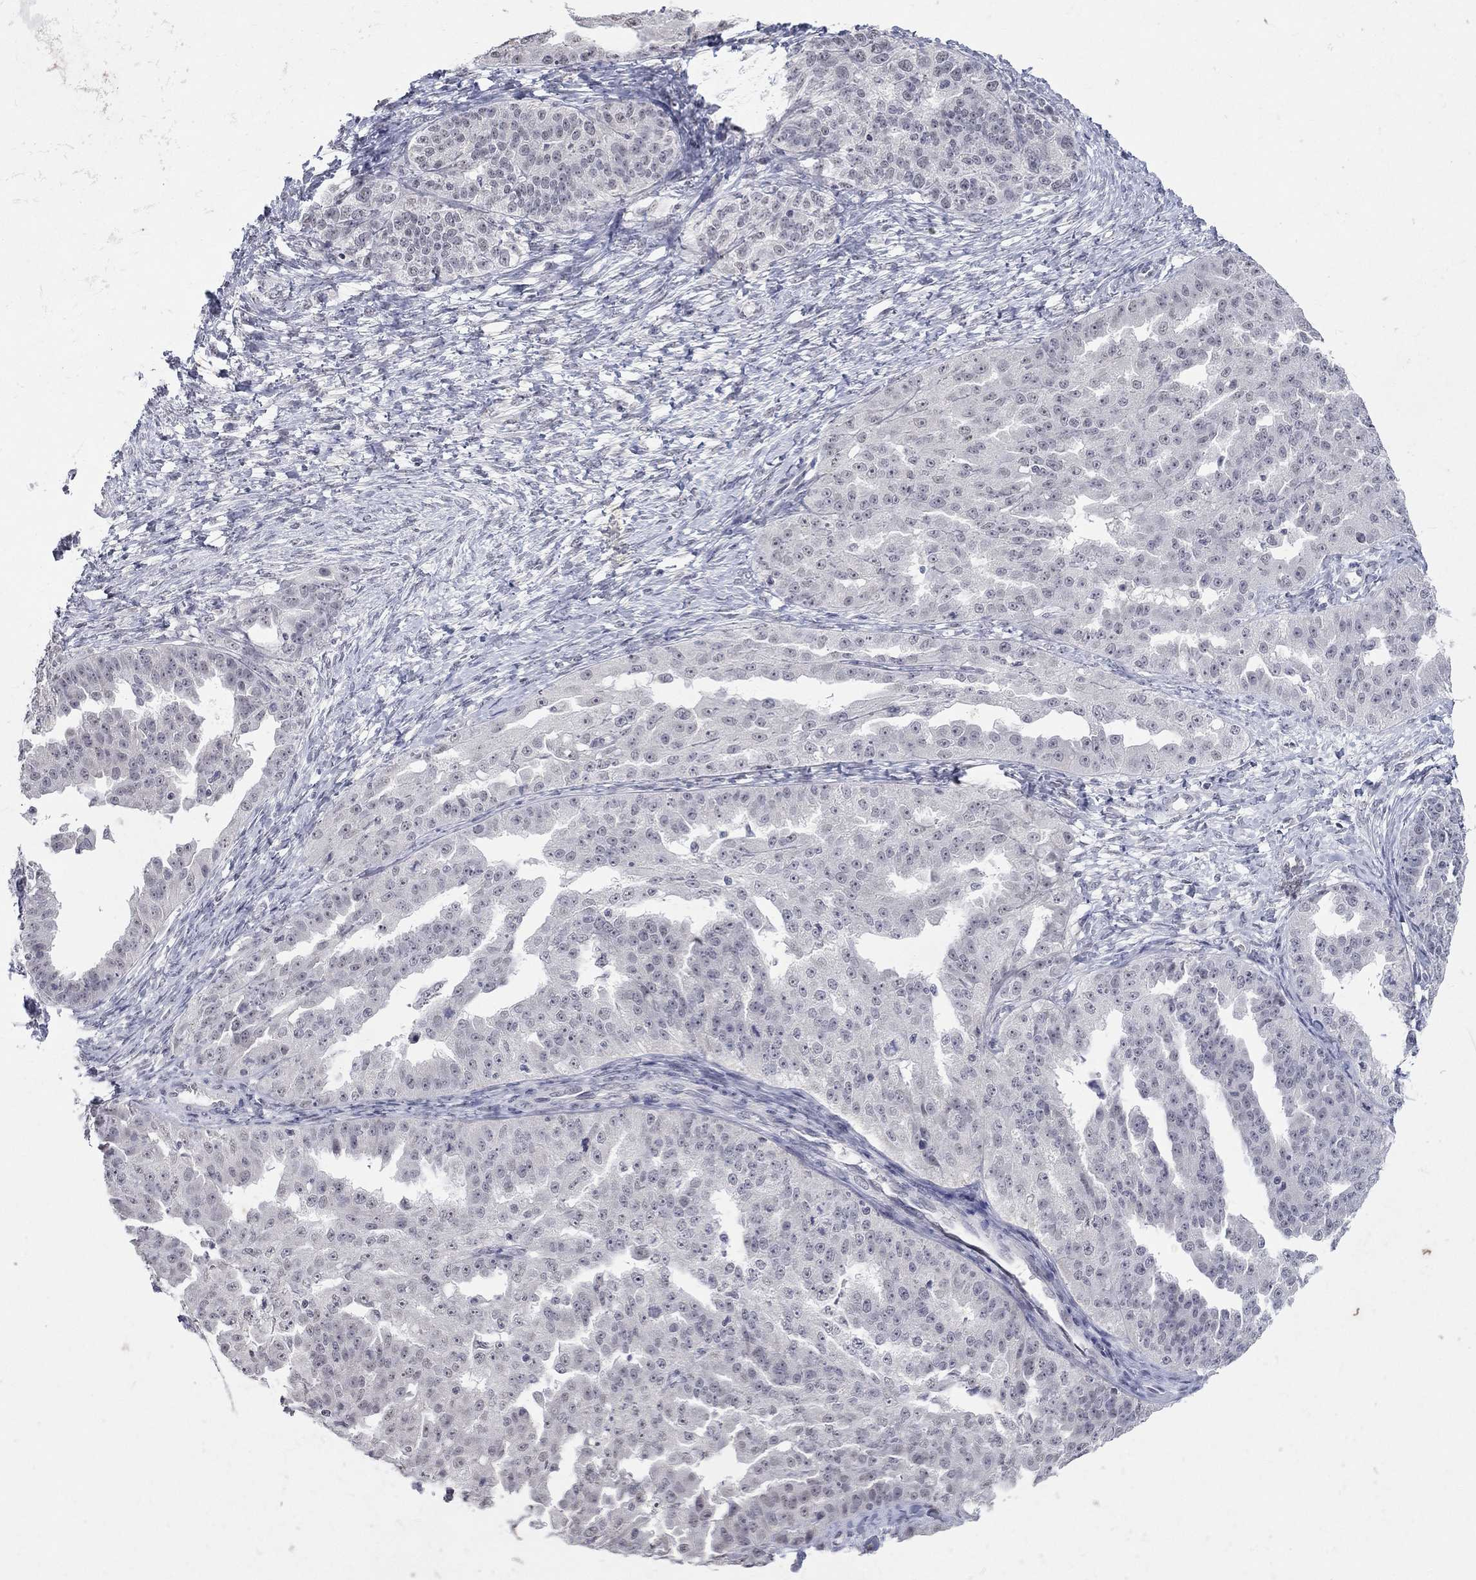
{"staining": {"intensity": "negative", "quantity": "none", "location": "none"}, "tissue": "ovarian cancer", "cell_type": "Tumor cells", "image_type": "cancer", "snomed": [{"axis": "morphology", "description": "Cystadenocarcinoma, serous, NOS"}, {"axis": "topography", "description": "Ovary"}], "caption": "This is a photomicrograph of immunohistochemistry (IHC) staining of ovarian cancer, which shows no positivity in tumor cells.", "gene": "TMEM143", "patient": {"sex": "female", "age": 58}}